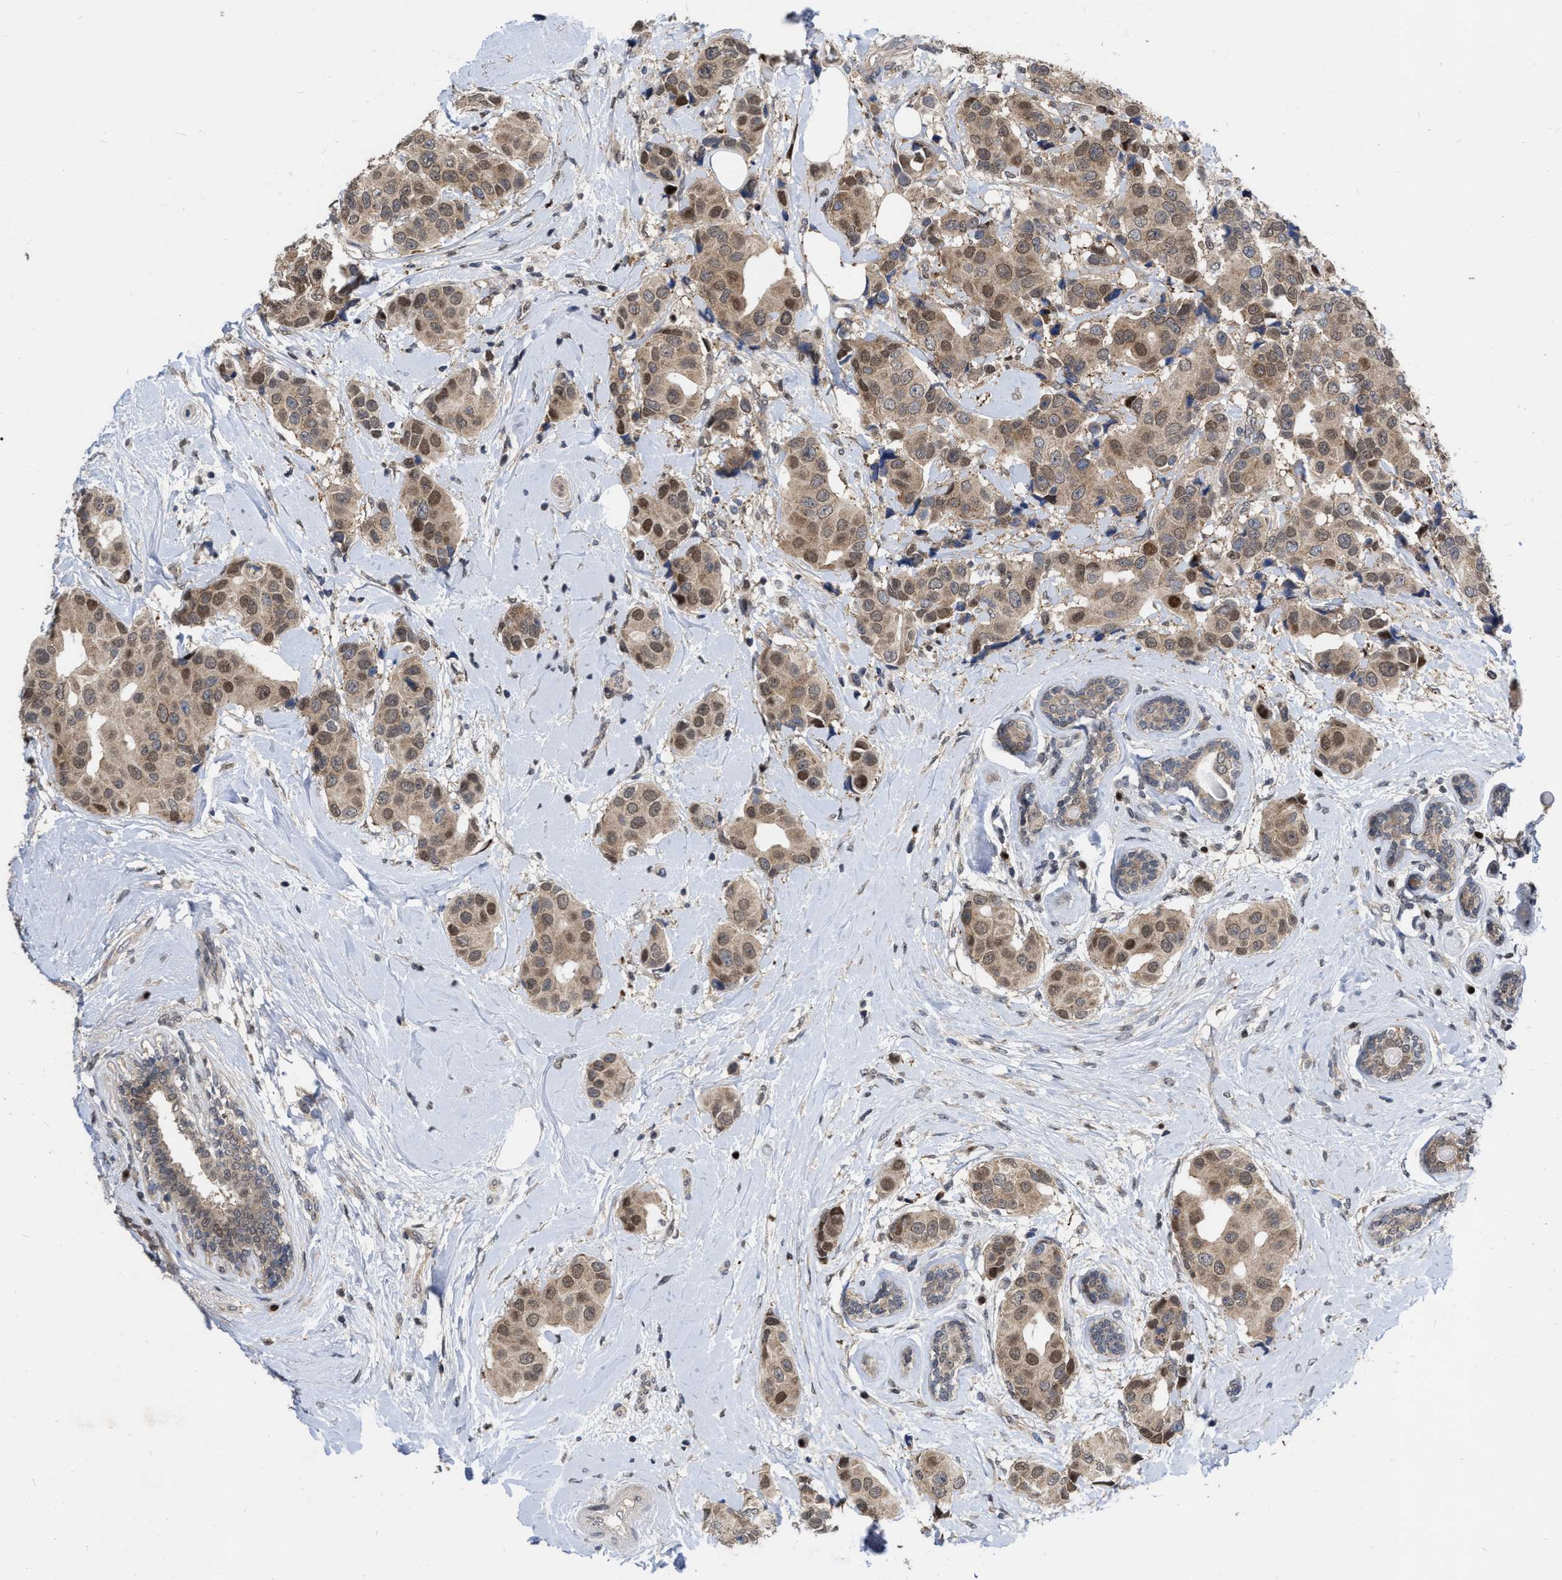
{"staining": {"intensity": "moderate", "quantity": ">75%", "location": "cytoplasmic/membranous,nuclear"}, "tissue": "breast cancer", "cell_type": "Tumor cells", "image_type": "cancer", "snomed": [{"axis": "morphology", "description": "Normal tissue, NOS"}, {"axis": "morphology", "description": "Duct carcinoma"}, {"axis": "topography", "description": "Breast"}], "caption": "Human breast cancer stained with a protein marker reveals moderate staining in tumor cells.", "gene": "MDM4", "patient": {"sex": "female", "age": 39}}